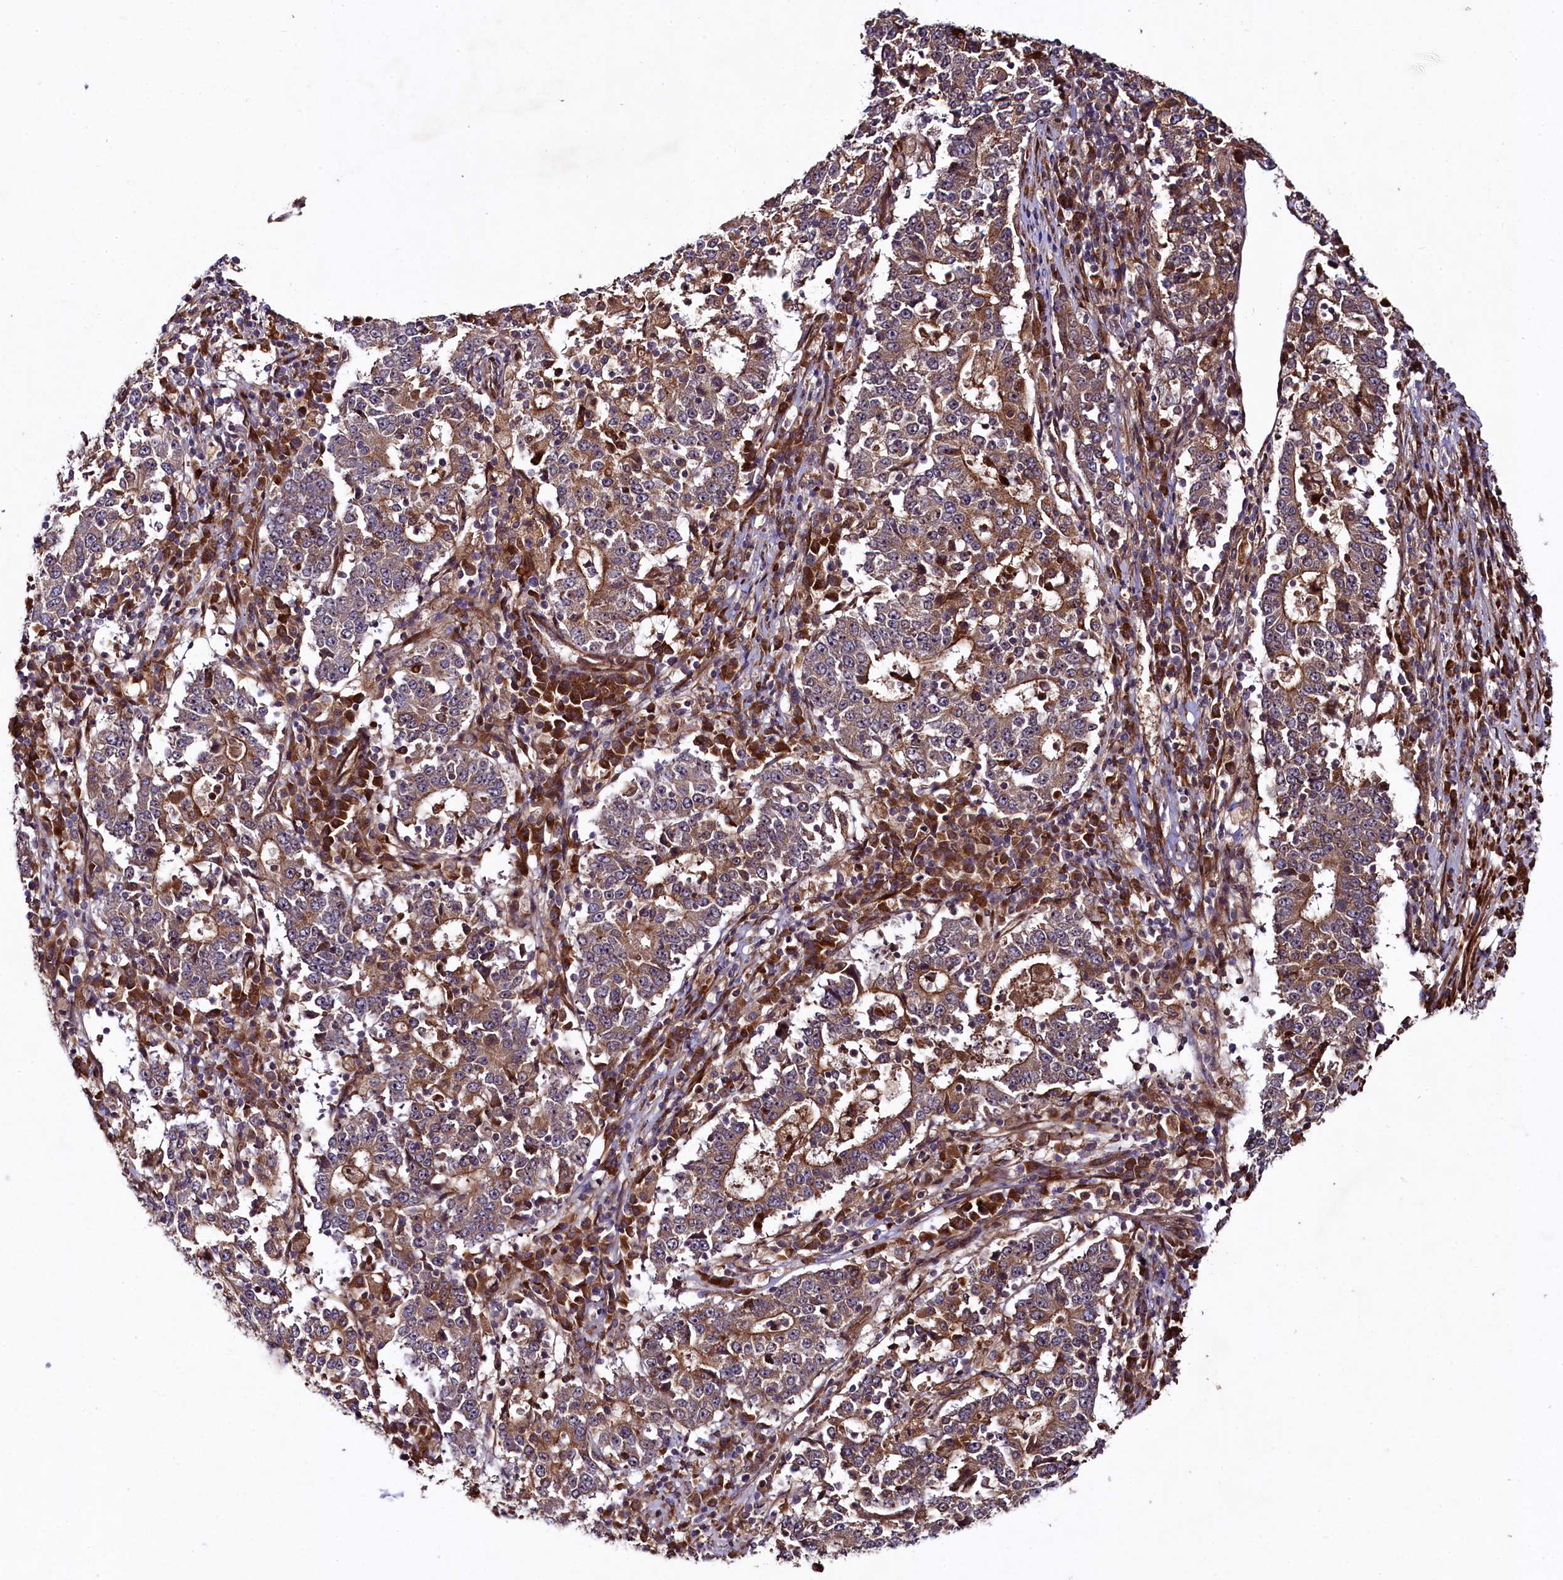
{"staining": {"intensity": "moderate", "quantity": "25%-75%", "location": "cytoplasmic/membranous"}, "tissue": "stomach cancer", "cell_type": "Tumor cells", "image_type": "cancer", "snomed": [{"axis": "morphology", "description": "Adenocarcinoma, NOS"}, {"axis": "topography", "description": "Stomach"}], "caption": "This is a histology image of immunohistochemistry staining of adenocarcinoma (stomach), which shows moderate positivity in the cytoplasmic/membranous of tumor cells.", "gene": "CCDC102A", "patient": {"sex": "male", "age": 59}}